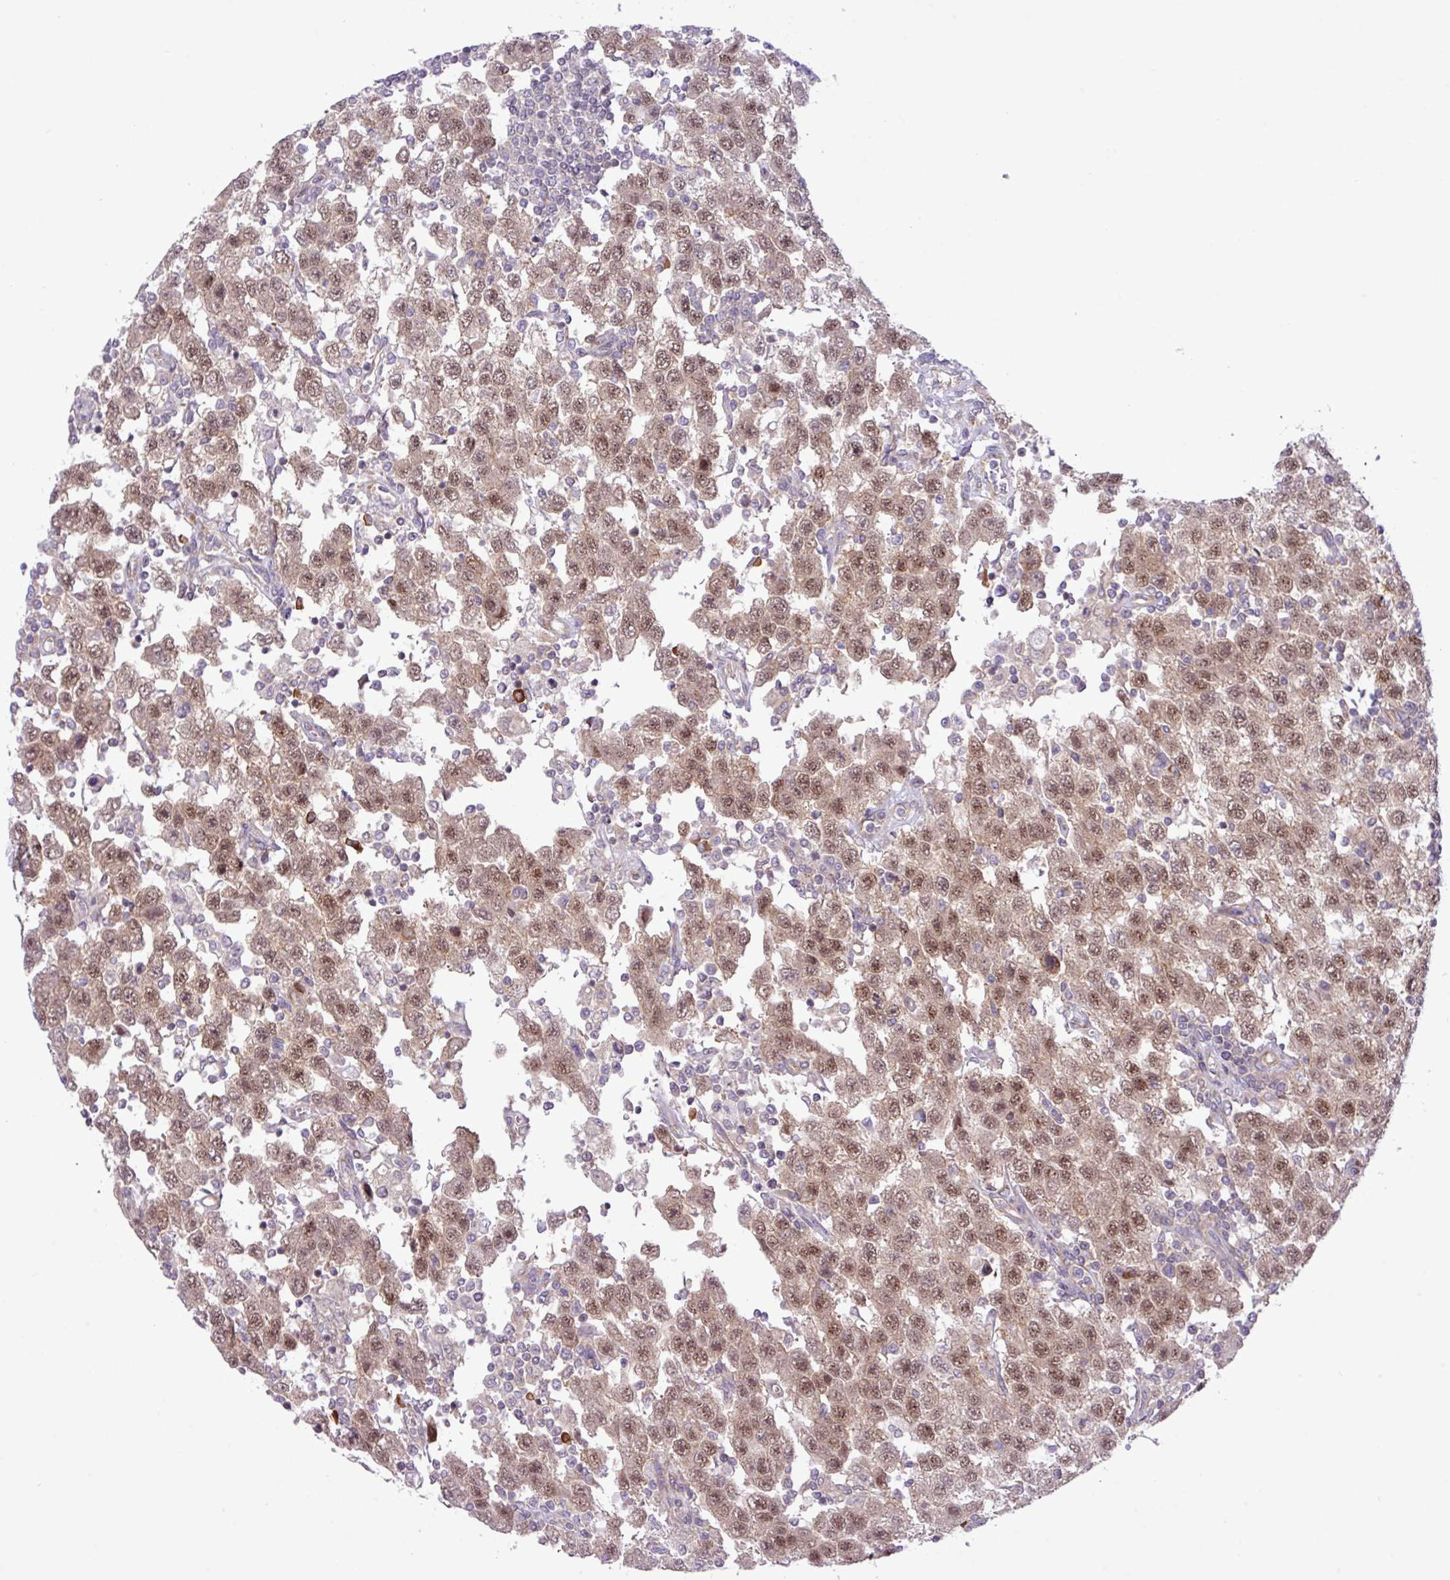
{"staining": {"intensity": "moderate", "quantity": ">75%", "location": "nuclear"}, "tissue": "testis cancer", "cell_type": "Tumor cells", "image_type": "cancer", "snomed": [{"axis": "morphology", "description": "Seminoma, NOS"}, {"axis": "topography", "description": "Testis"}], "caption": "Immunohistochemistry (IHC) staining of testis cancer (seminoma), which reveals medium levels of moderate nuclear expression in approximately >75% of tumor cells indicating moderate nuclear protein positivity. The staining was performed using DAB (3,3'-diaminobenzidine) (brown) for protein detection and nuclei were counterstained in hematoxylin (blue).", "gene": "FAM222B", "patient": {"sex": "male", "age": 41}}